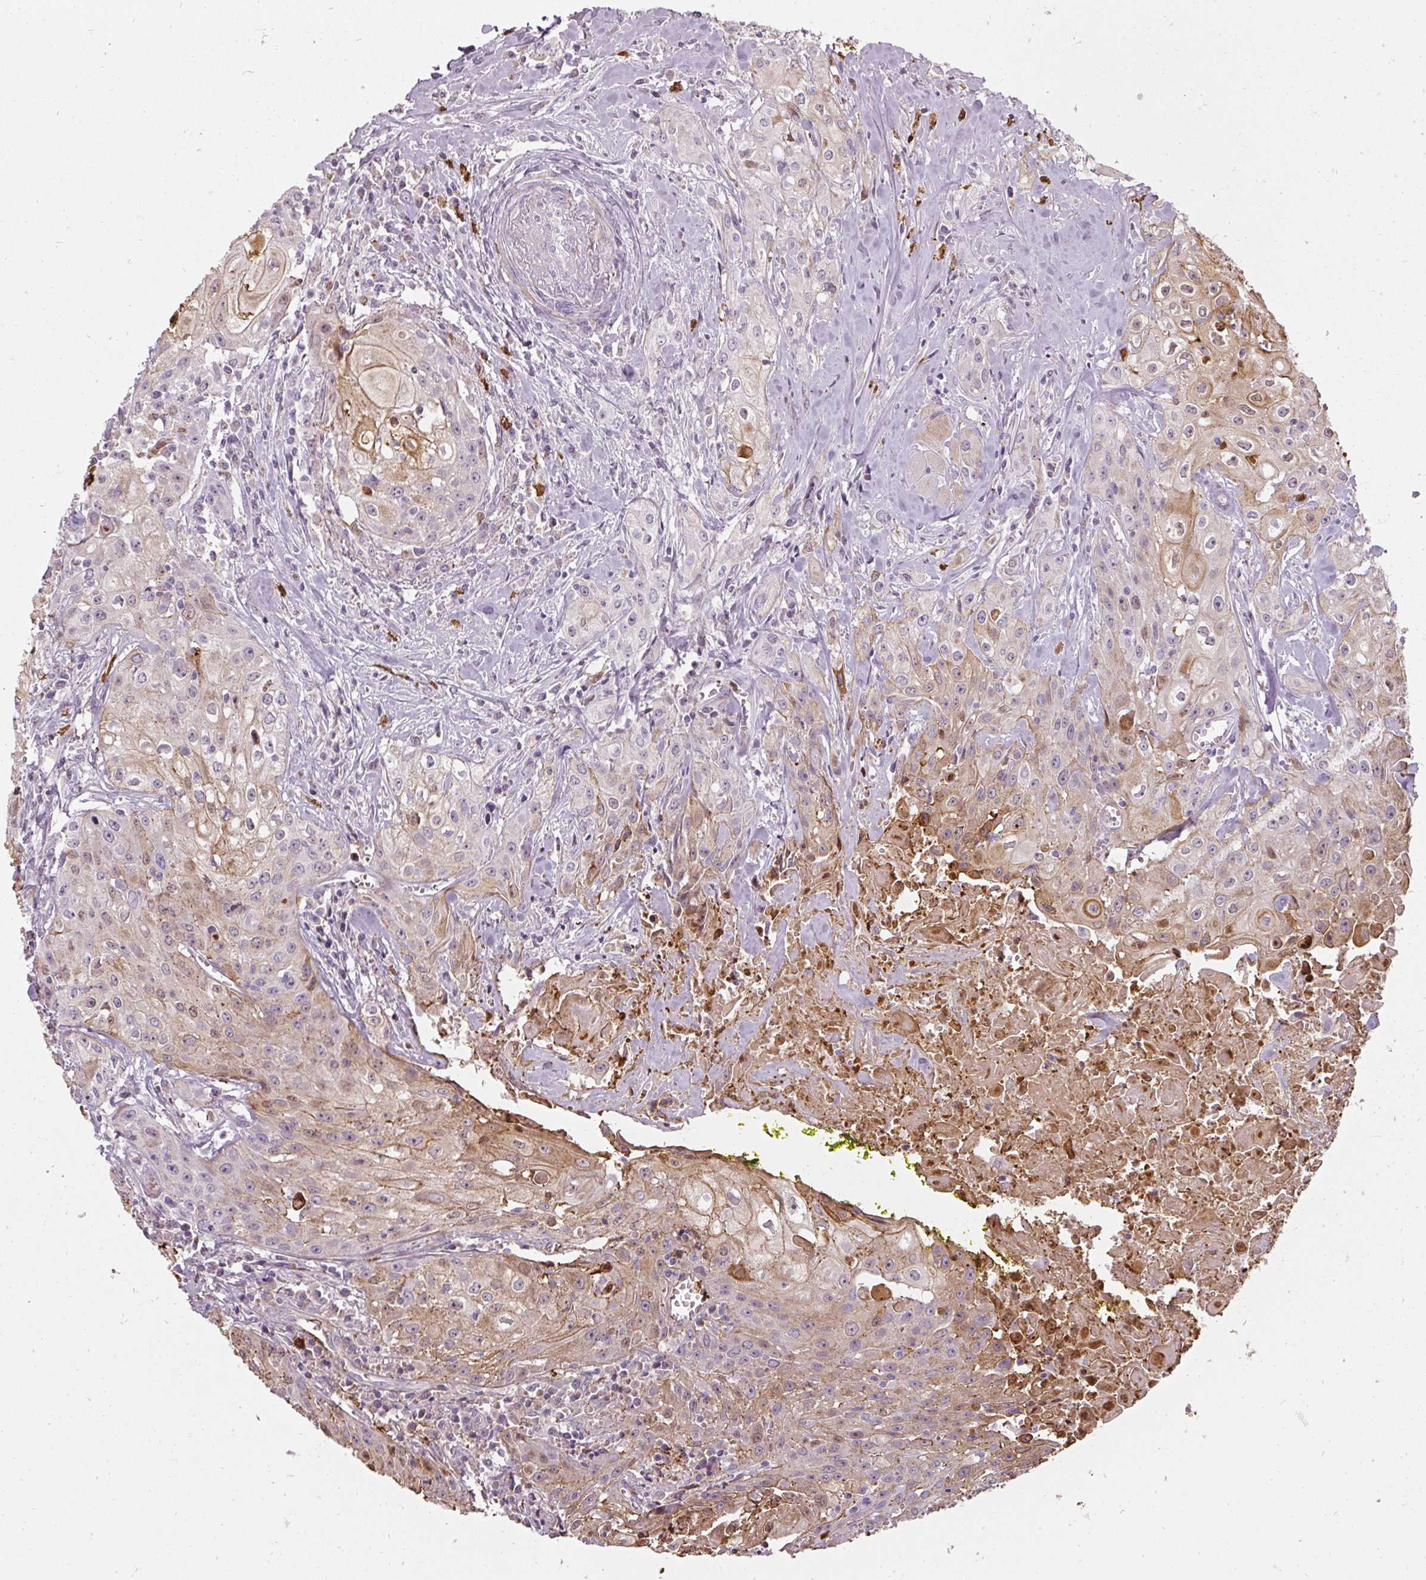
{"staining": {"intensity": "moderate", "quantity": "<25%", "location": "cytoplasmic/membranous,nuclear"}, "tissue": "head and neck cancer", "cell_type": "Tumor cells", "image_type": "cancer", "snomed": [{"axis": "morphology", "description": "Squamous cell carcinoma, NOS"}, {"axis": "topography", "description": "Oral tissue"}, {"axis": "topography", "description": "Head-Neck"}], "caption": "DAB immunohistochemical staining of head and neck squamous cell carcinoma exhibits moderate cytoplasmic/membranous and nuclear protein positivity in approximately <25% of tumor cells. The staining was performed using DAB (3,3'-diaminobenzidine) to visualize the protein expression in brown, while the nuclei were stained in blue with hematoxylin (Magnification: 20x).", "gene": "BIK", "patient": {"sex": "female", "age": 82}}